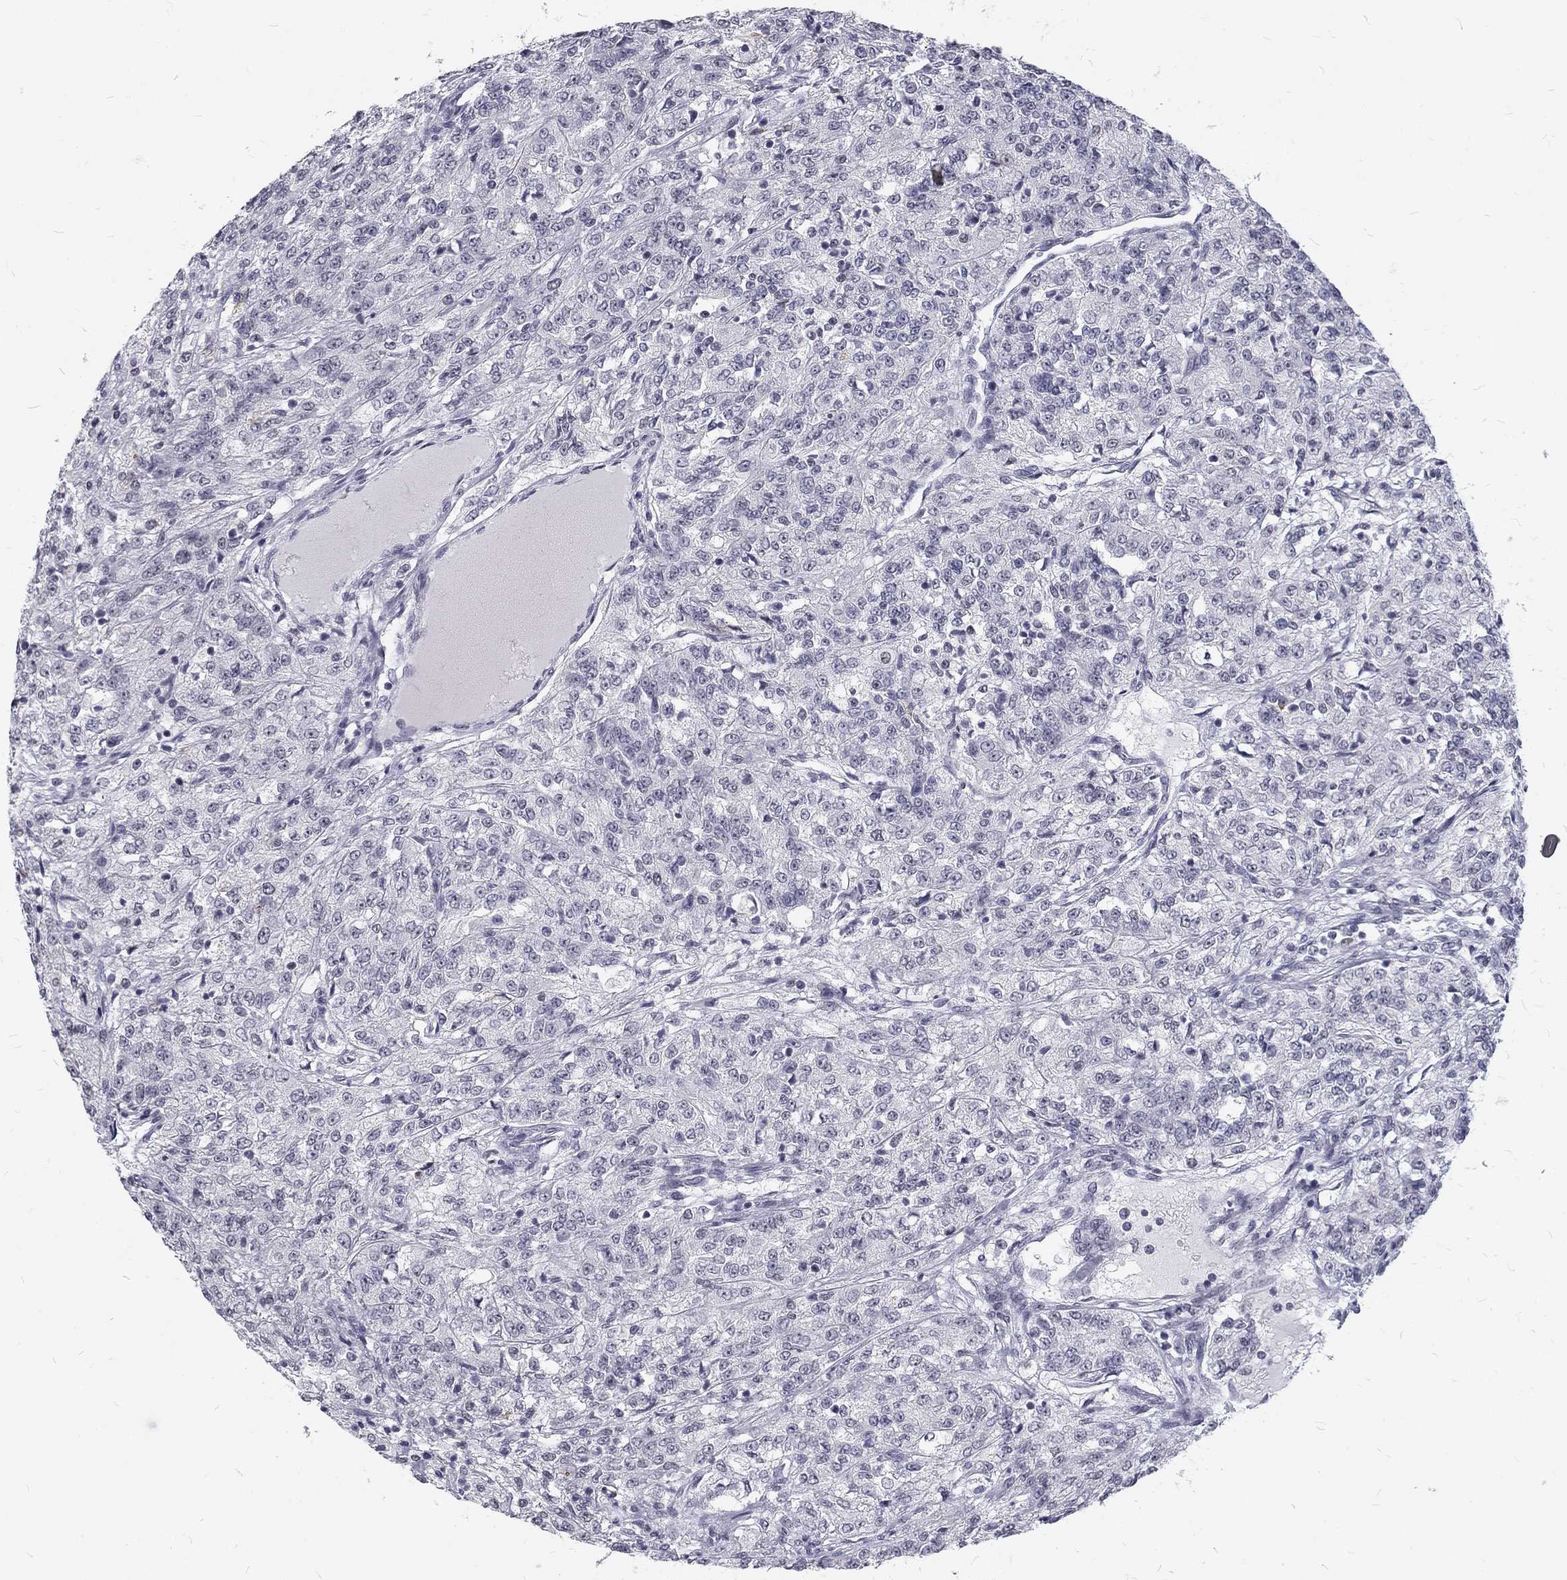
{"staining": {"intensity": "negative", "quantity": "none", "location": "none"}, "tissue": "renal cancer", "cell_type": "Tumor cells", "image_type": "cancer", "snomed": [{"axis": "morphology", "description": "Adenocarcinoma, NOS"}, {"axis": "topography", "description": "Kidney"}], "caption": "The micrograph exhibits no significant positivity in tumor cells of adenocarcinoma (renal).", "gene": "SNORC", "patient": {"sex": "female", "age": 63}}